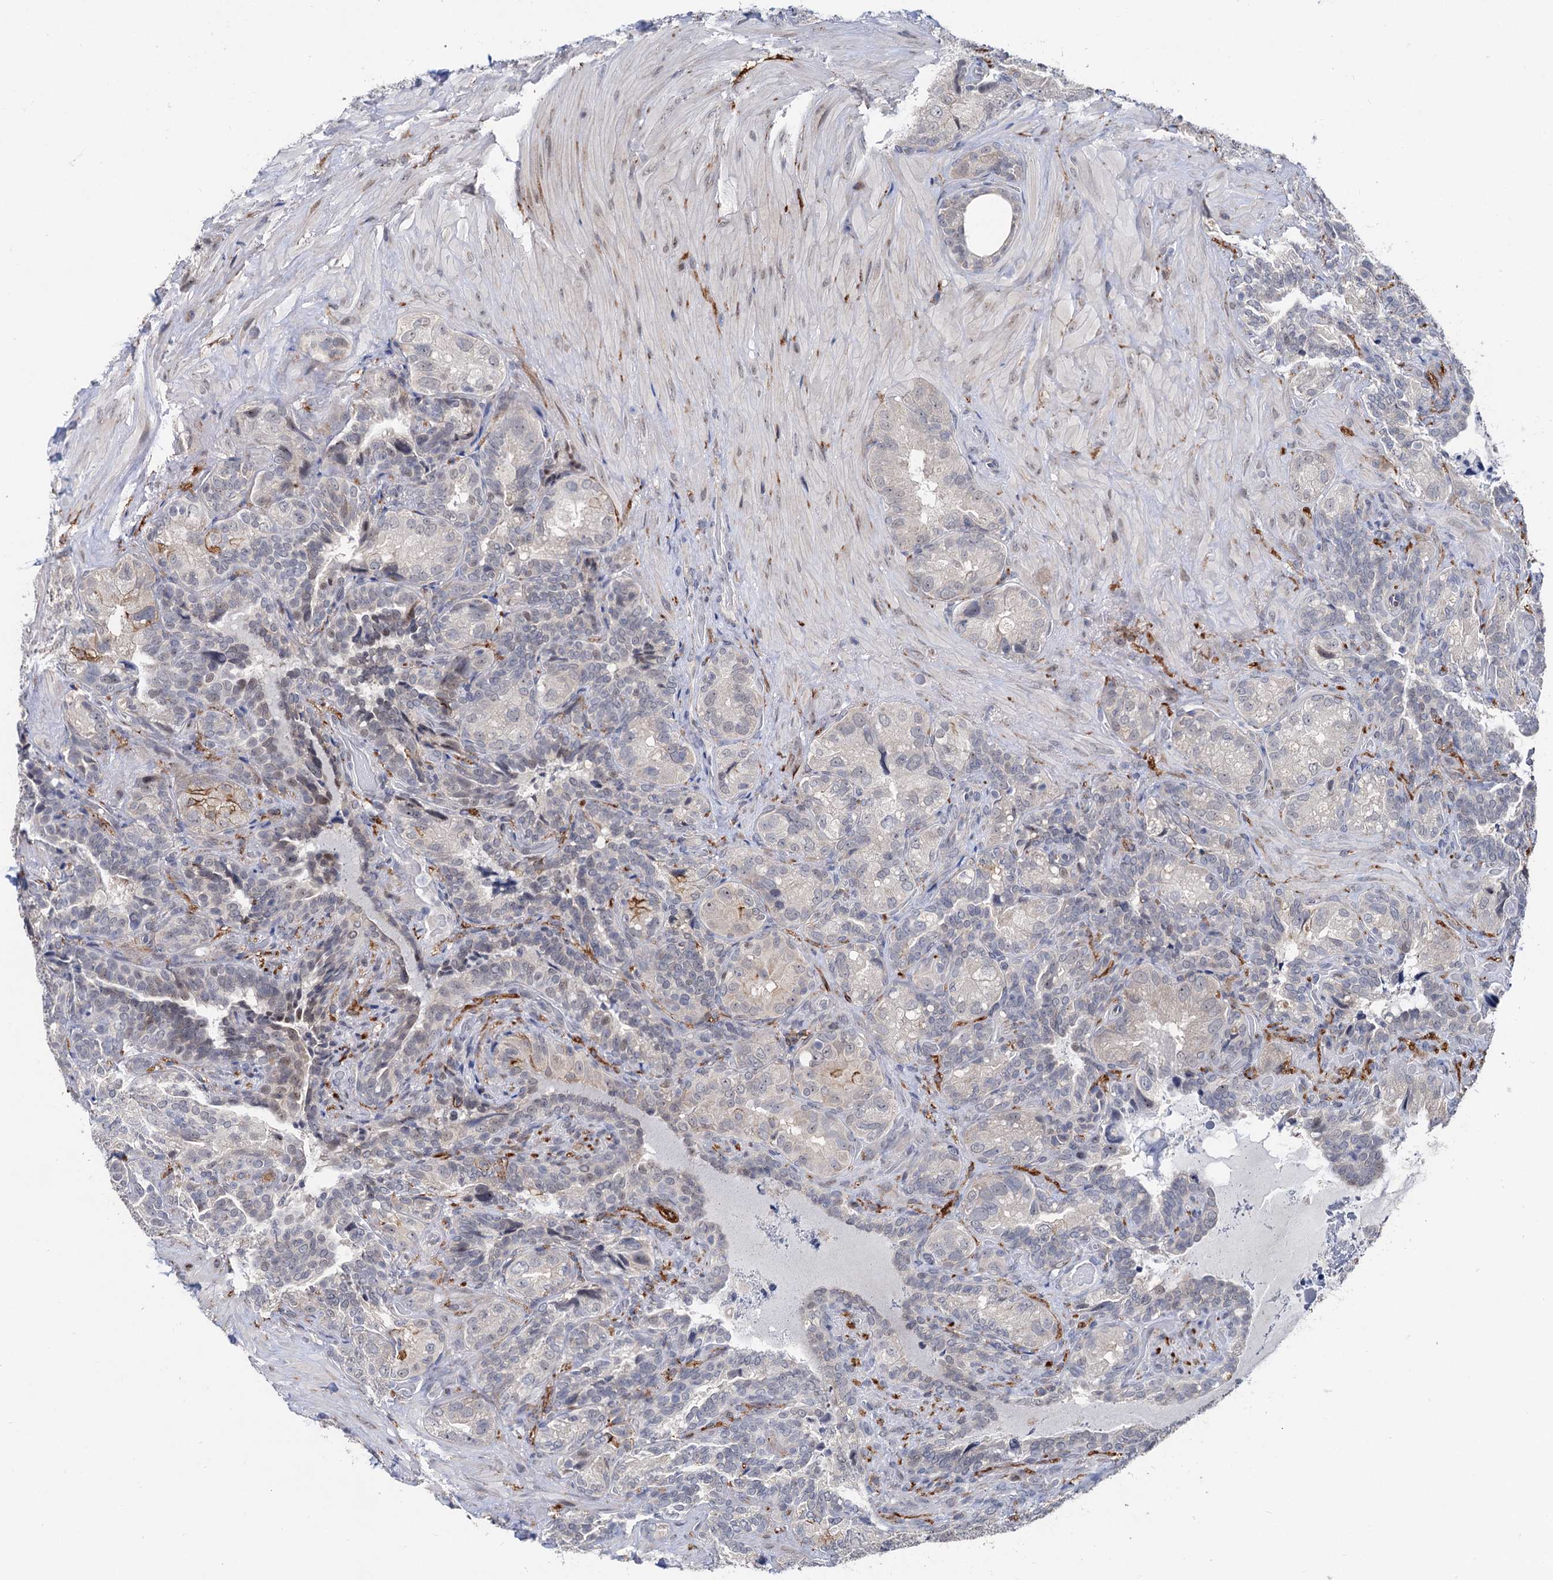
{"staining": {"intensity": "moderate", "quantity": "<25%", "location": "cytoplasmic/membranous"}, "tissue": "seminal vesicle", "cell_type": "Glandular cells", "image_type": "normal", "snomed": [{"axis": "morphology", "description": "Normal tissue, NOS"}, {"axis": "topography", "description": "Seminal veicle"}, {"axis": "topography", "description": "Peripheral nerve tissue"}], "caption": "High-power microscopy captured an immunohistochemistry (IHC) histopathology image of unremarkable seminal vesicle, revealing moderate cytoplasmic/membranous staining in about <25% of glandular cells.", "gene": "CAPRIN2", "patient": {"sex": "male", "age": 67}}